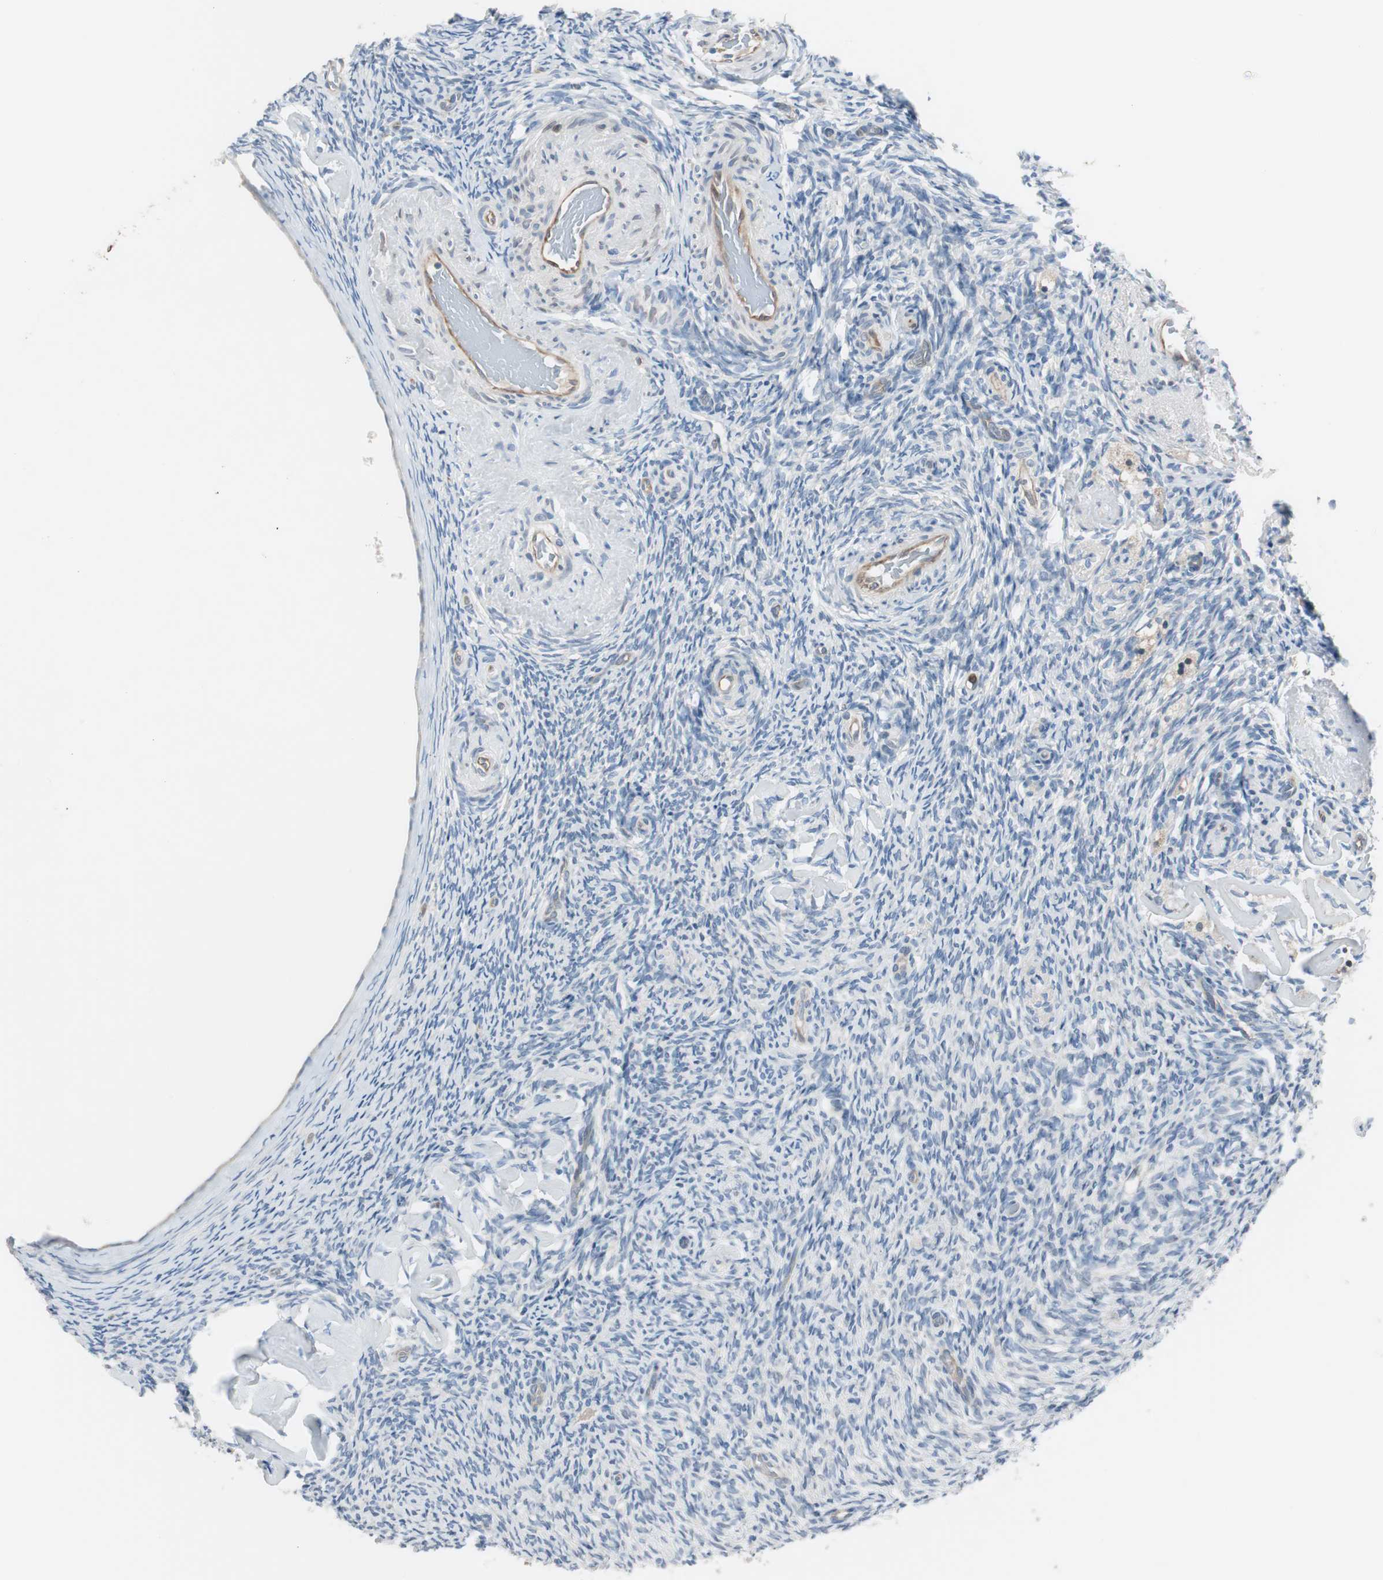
{"staining": {"intensity": "negative", "quantity": "none", "location": "none"}, "tissue": "ovary", "cell_type": "Ovarian stroma cells", "image_type": "normal", "snomed": [{"axis": "morphology", "description": "Normal tissue, NOS"}, {"axis": "topography", "description": "Ovary"}], "caption": "Immunohistochemistry (IHC) of unremarkable human ovary demonstrates no positivity in ovarian stroma cells. The staining was performed using DAB (3,3'-diaminobenzidine) to visualize the protein expression in brown, while the nuclei were stained in blue with hematoxylin (Magnification: 20x).", "gene": "SWAP70", "patient": {"sex": "female", "age": 60}}